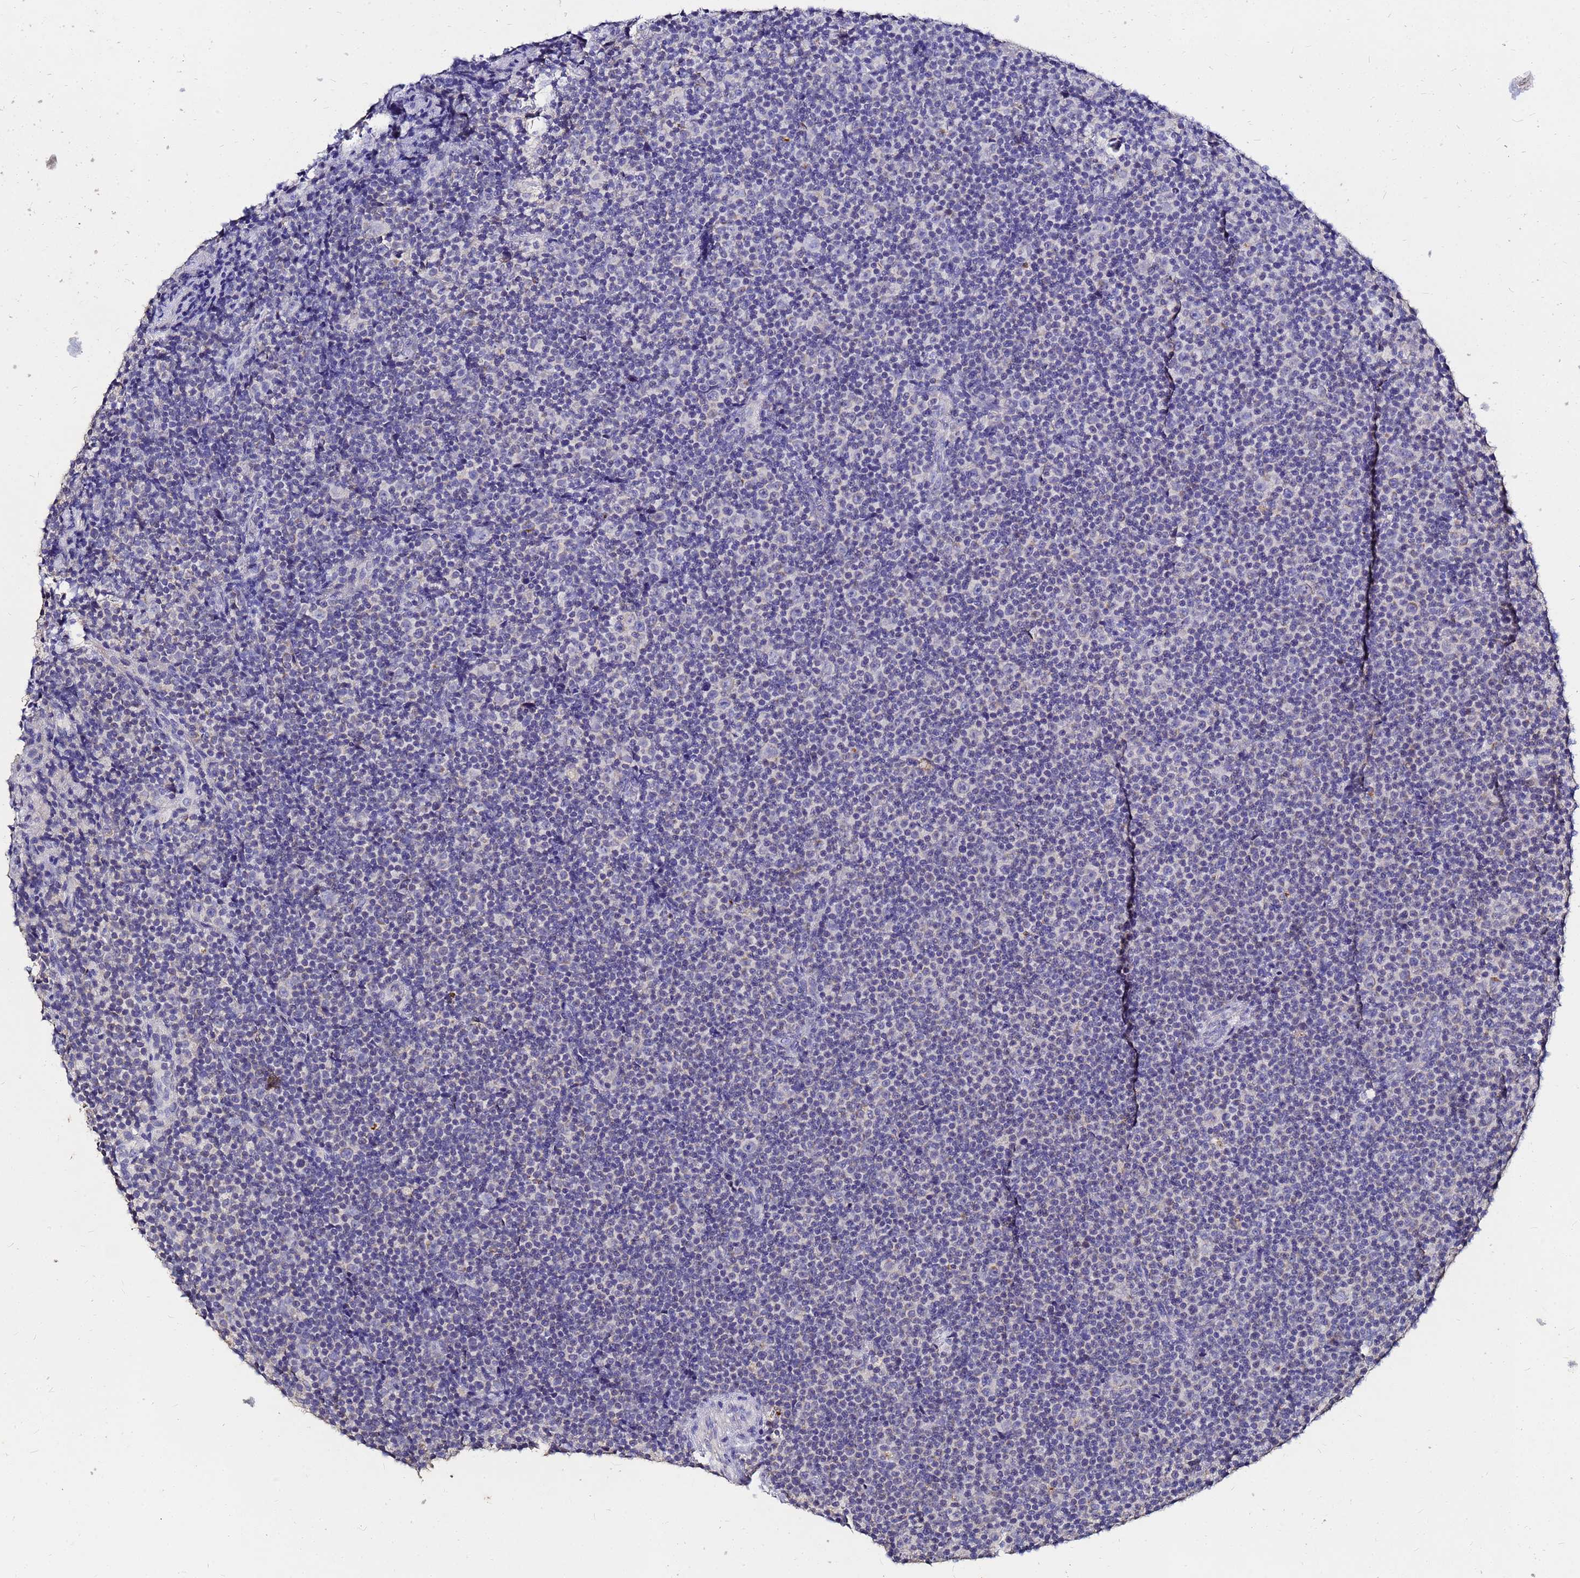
{"staining": {"intensity": "negative", "quantity": "none", "location": "none"}, "tissue": "lymphoma", "cell_type": "Tumor cells", "image_type": "cancer", "snomed": [{"axis": "morphology", "description": "Malignant lymphoma, non-Hodgkin's type, Low grade"}, {"axis": "topography", "description": "Lymph node"}], "caption": "An image of human lymphoma is negative for staining in tumor cells.", "gene": "FAM183A", "patient": {"sex": "female", "age": 67}}